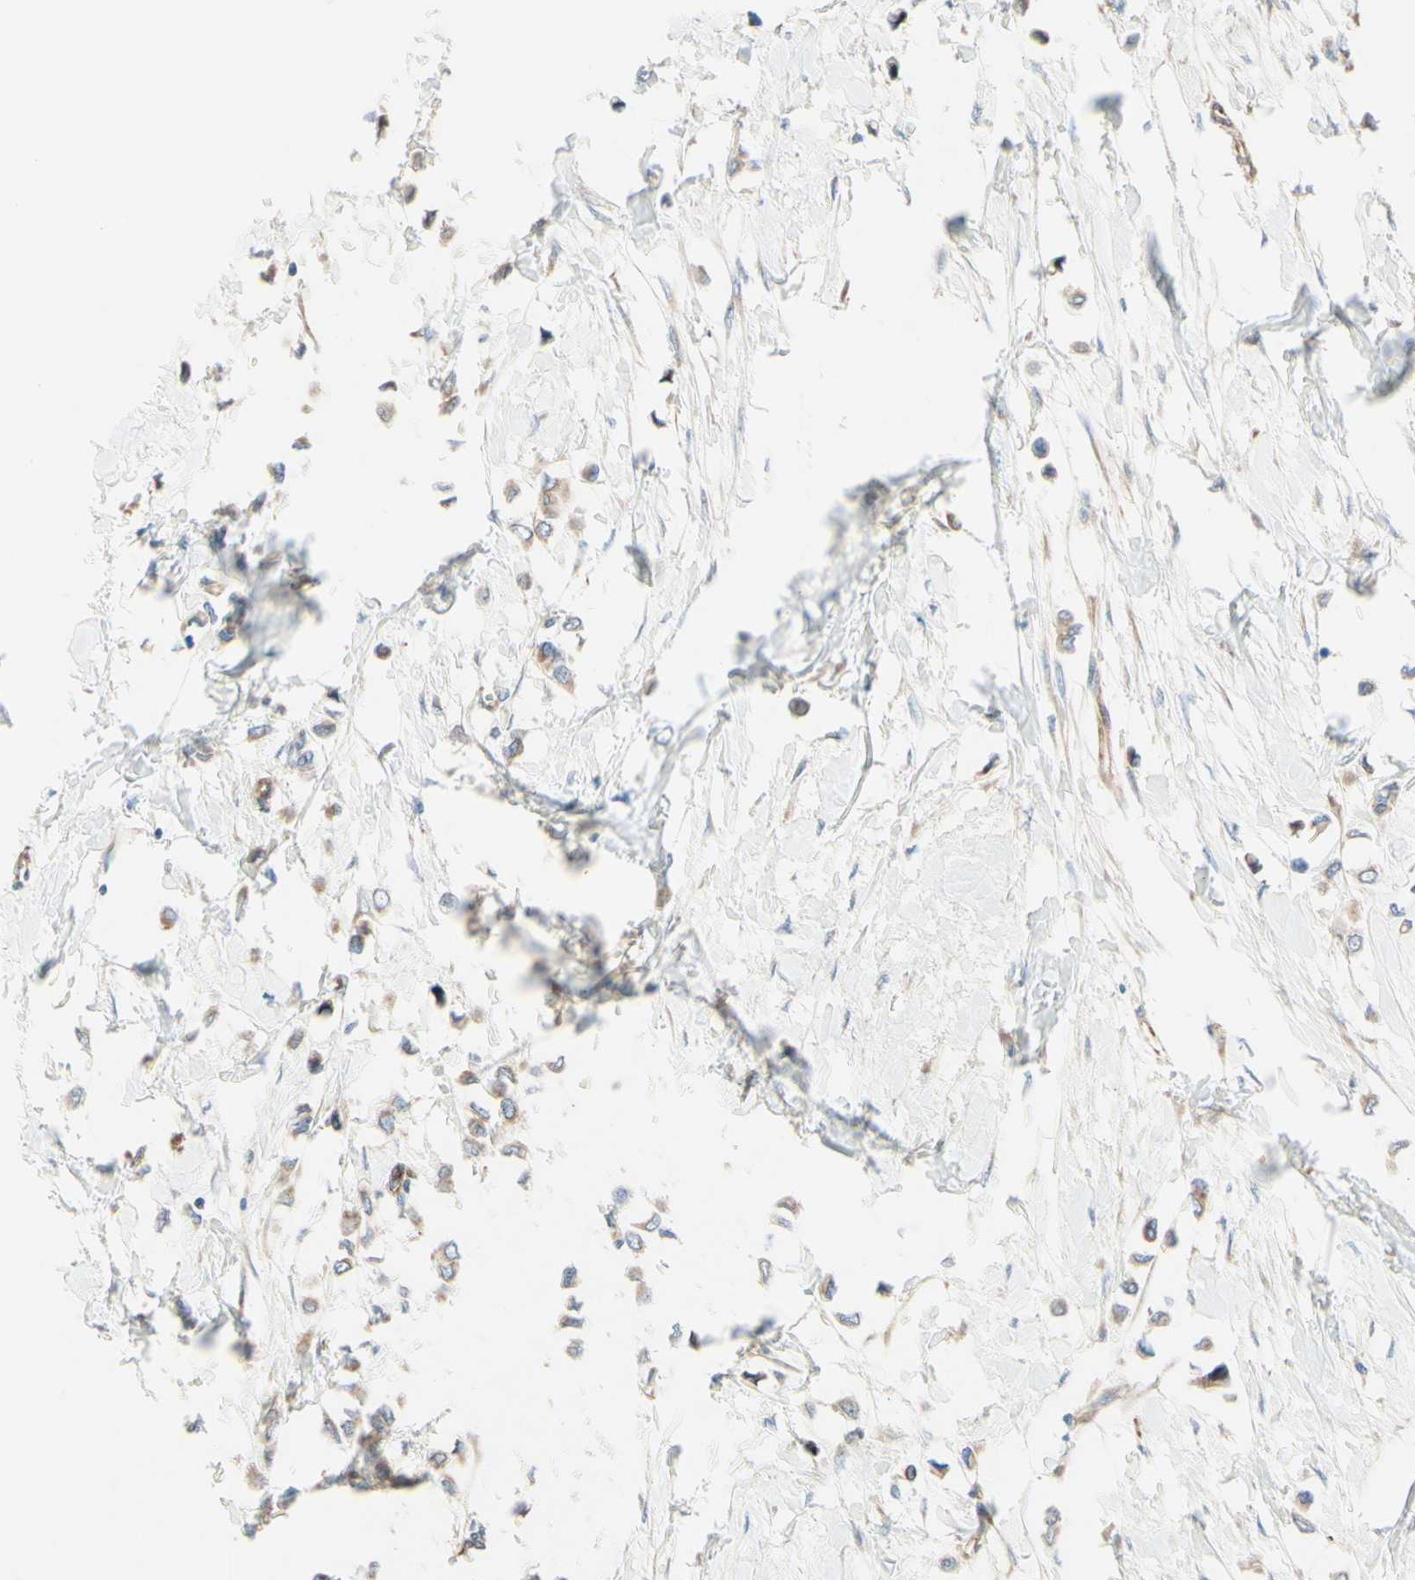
{"staining": {"intensity": "weak", "quantity": ">75%", "location": "cytoplasmic/membranous"}, "tissue": "breast cancer", "cell_type": "Tumor cells", "image_type": "cancer", "snomed": [{"axis": "morphology", "description": "Lobular carcinoma"}, {"axis": "topography", "description": "Breast"}], "caption": "Immunohistochemistry of human breast cancer (lobular carcinoma) shows low levels of weak cytoplasmic/membranous positivity in approximately >75% of tumor cells.", "gene": "ENDOD1", "patient": {"sex": "female", "age": 51}}